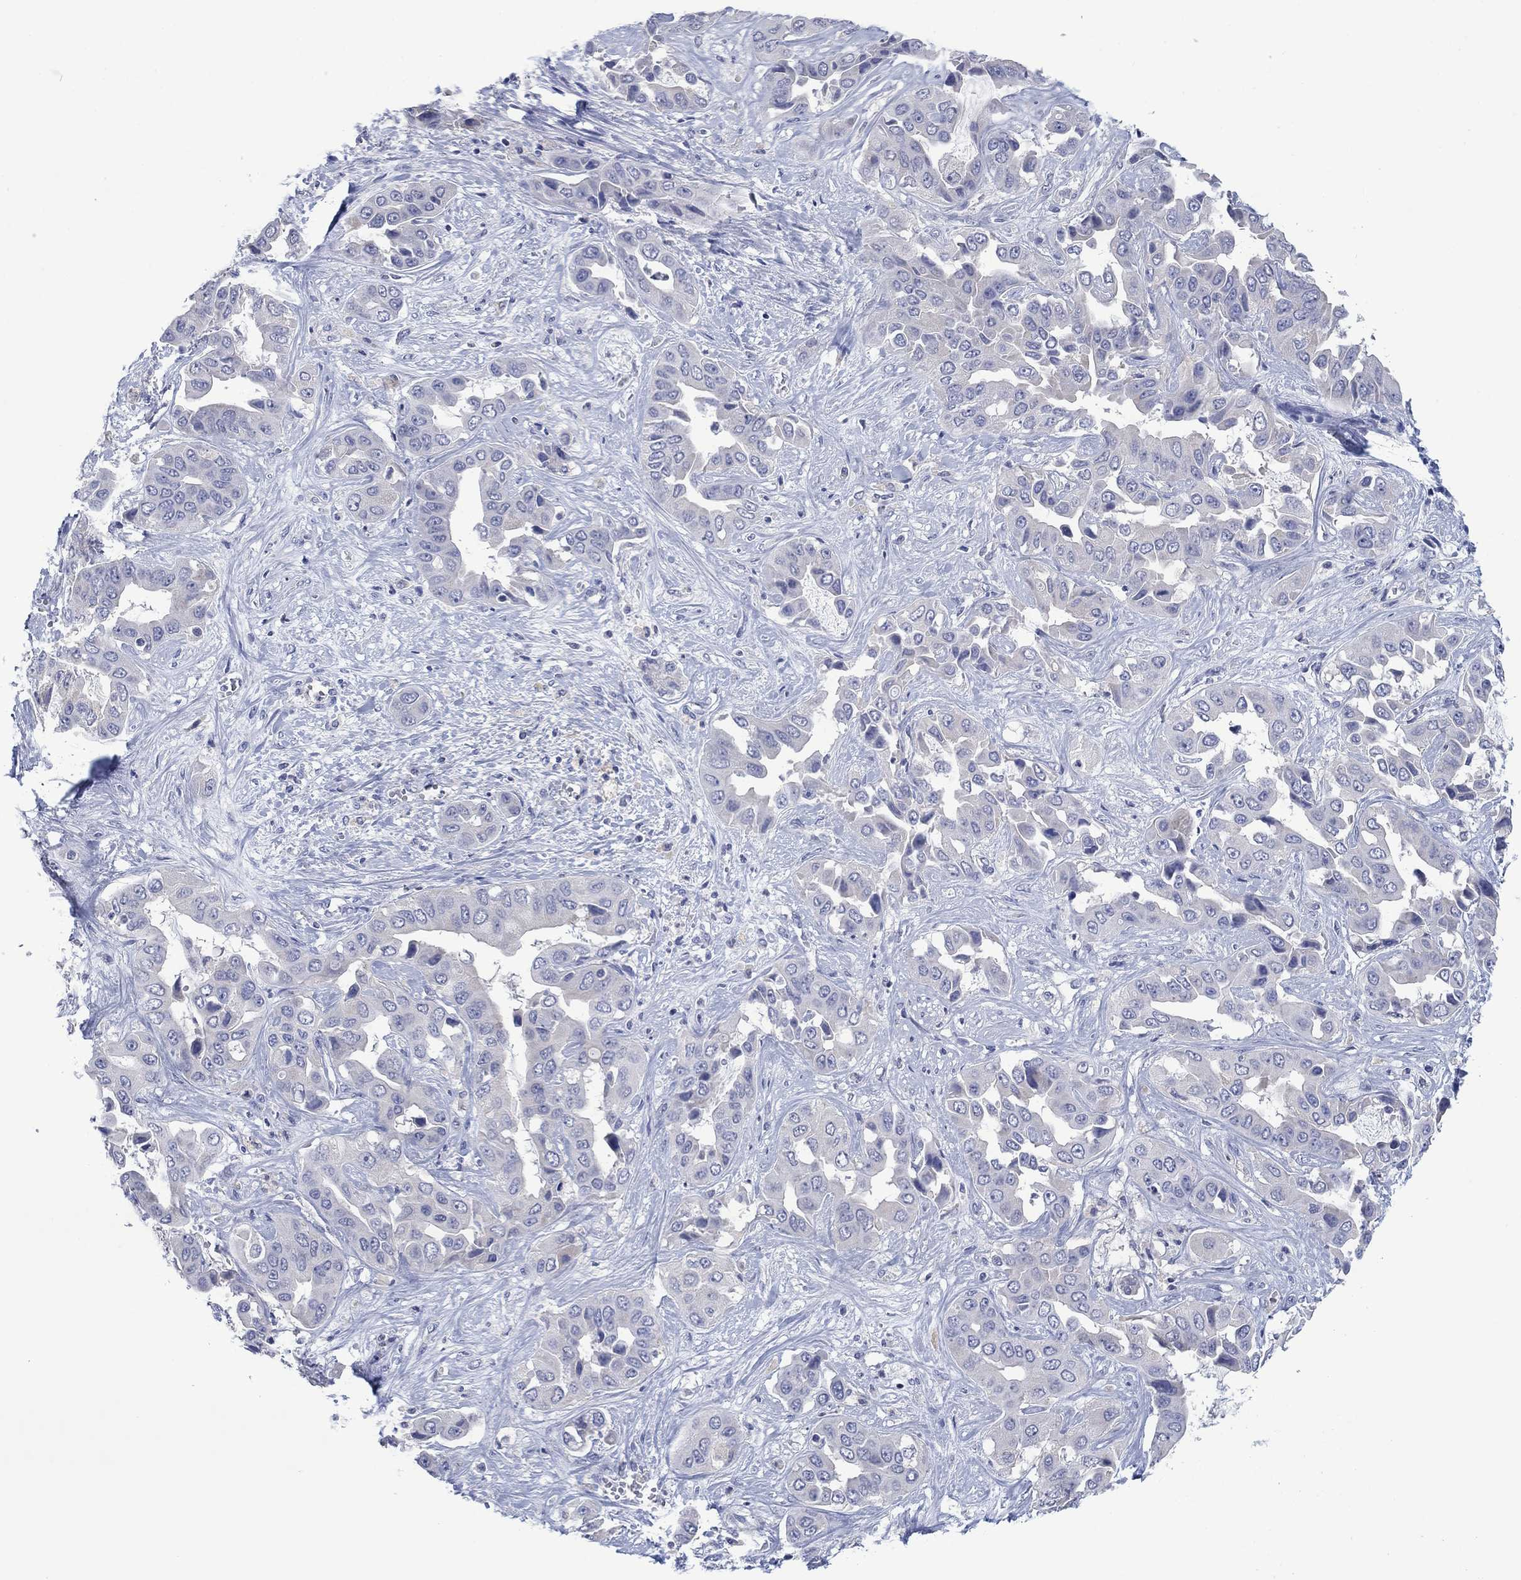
{"staining": {"intensity": "negative", "quantity": "none", "location": "none"}, "tissue": "liver cancer", "cell_type": "Tumor cells", "image_type": "cancer", "snomed": [{"axis": "morphology", "description": "Cholangiocarcinoma"}, {"axis": "topography", "description": "Liver"}], "caption": "Tumor cells show no significant positivity in liver cholangiocarcinoma.", "gene": "FER1L6", "patient": {"sex": "female", "age": 52}}